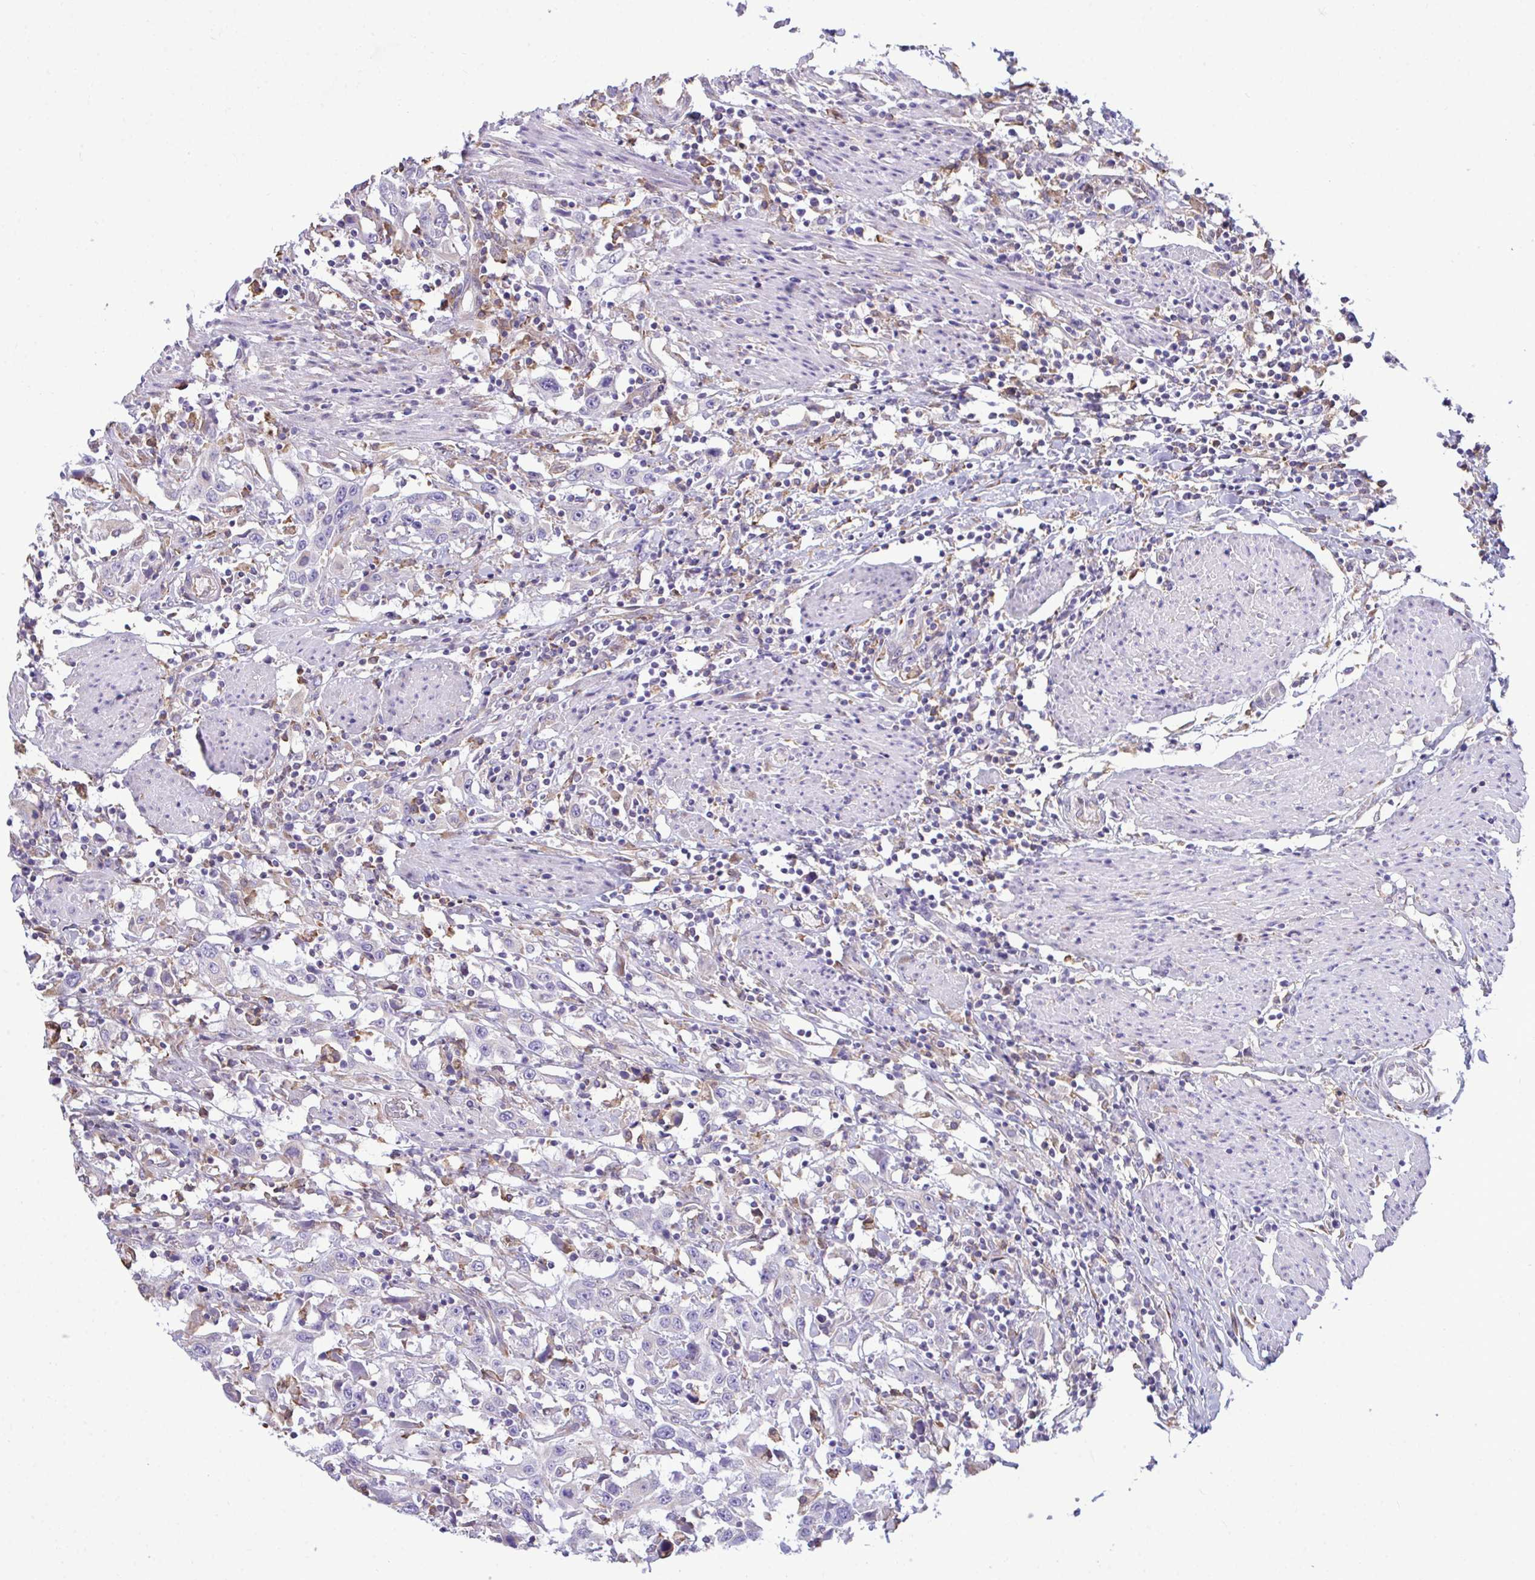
{"staining": {"intensity": "negative", "quantity": "none", "location": "none"}, "tissue": "urothelial cancer", "cell_type": "Tumor cells", "image_type": "cancer", "snomed": [{"axis": "morphology", "description": "Urothelial carcinoma, High grade"}, {"axis": "topography", "description": "Urinary bladder"}], "caption": "Human urothelial cancer stained for a protein using IHC displays no expression in tumor cells.", "gene": "PIGK", "patient": {"sex": "male", "age": 61}}